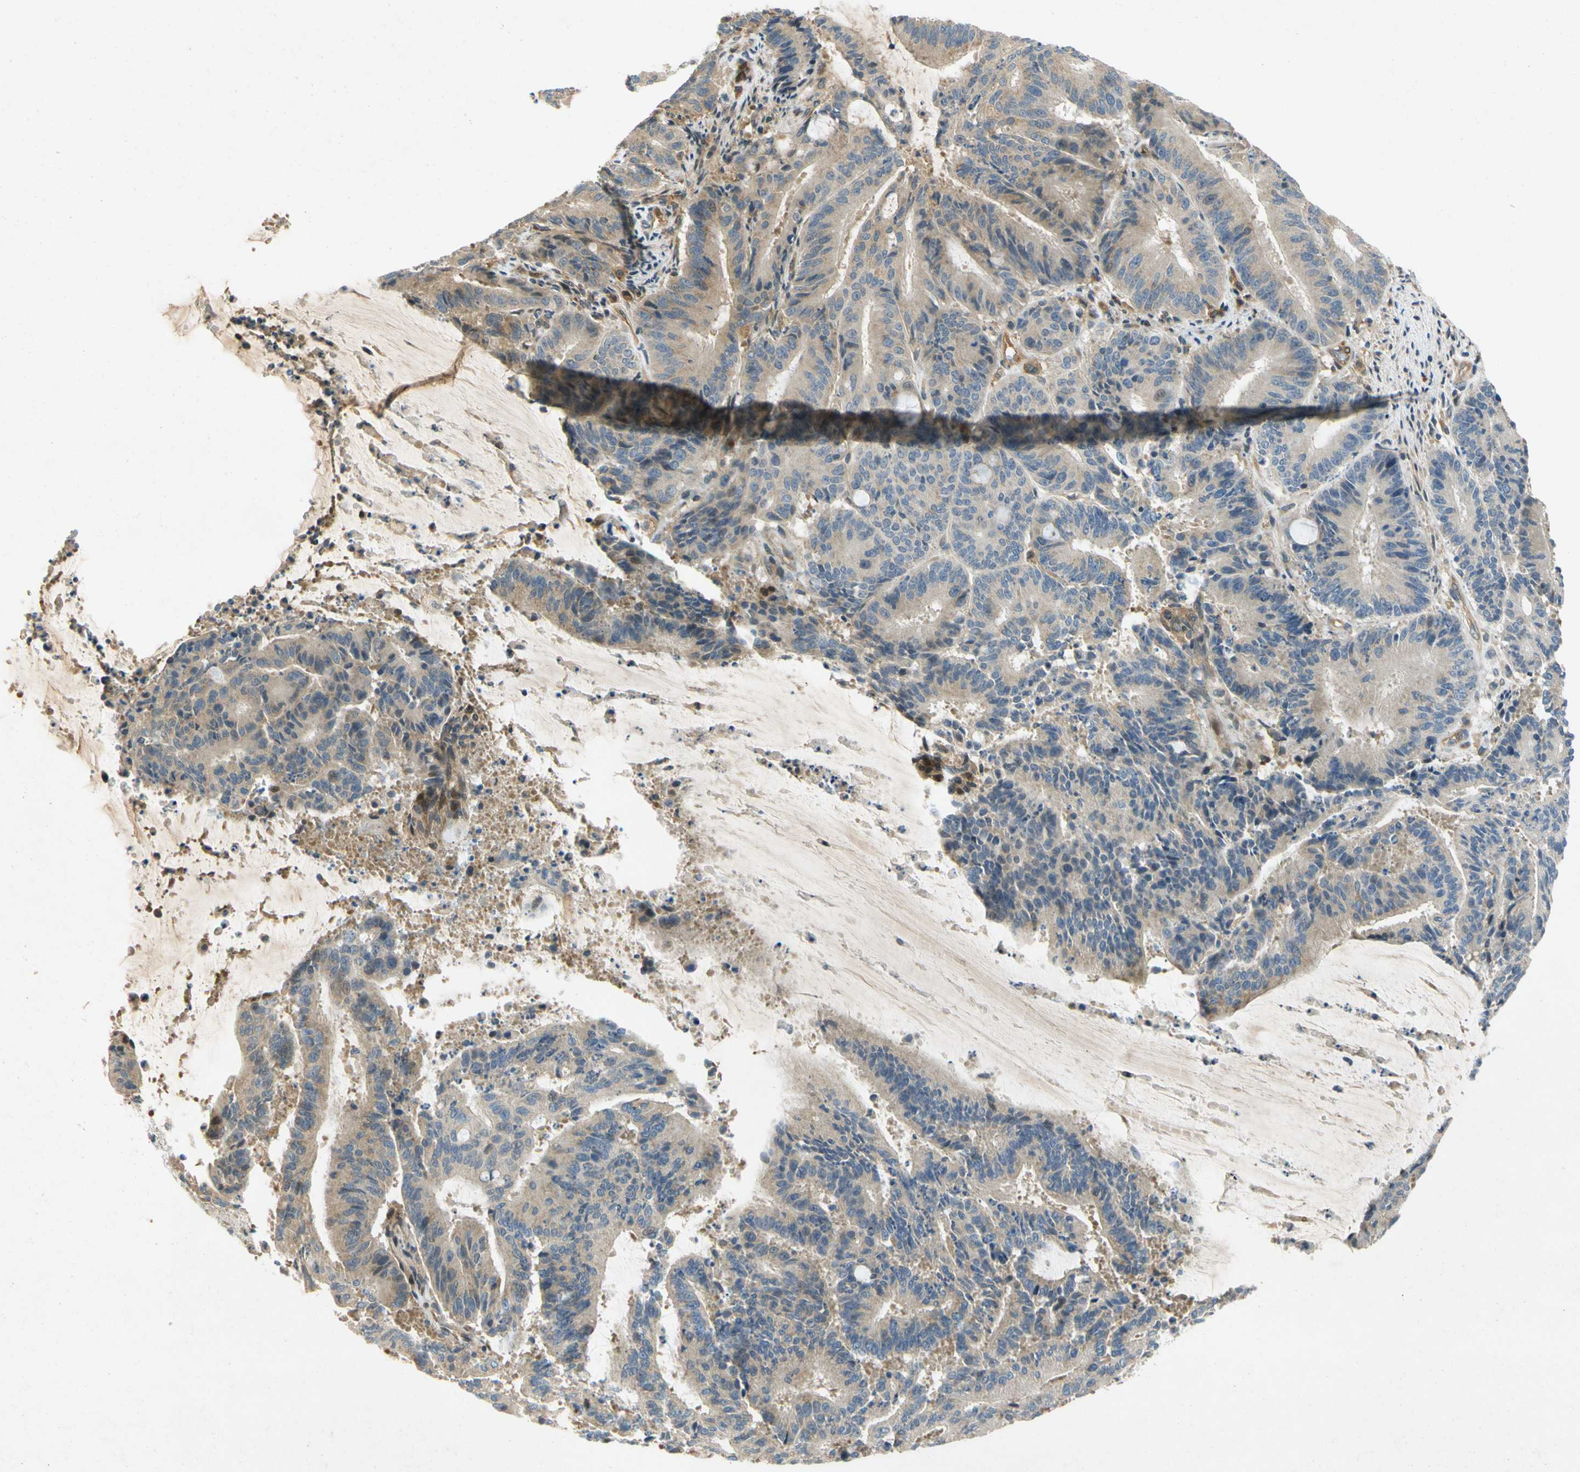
{"staining": {"intensity": "weak", "quantity": ">75%", "location": "cytoplasmic/membranous"}, "tissue": "liver cancer", "cell_type": "Tumor cells", "image_type": "cancer", "snomed": [{"axis": "morphology", "description": "Cholangiocarcinoma"}, {"axis": "topography", "description": "Liver"}], "caption": "Approximately >75% of tumor cells in human cholangiocarcinoma (liver) show weak cytoplasmic/membranous protein positivity as visualized by brown immunohistochemical staining.", "gene": "GATD1", "patient": {"sex": "female", "age": 73}}